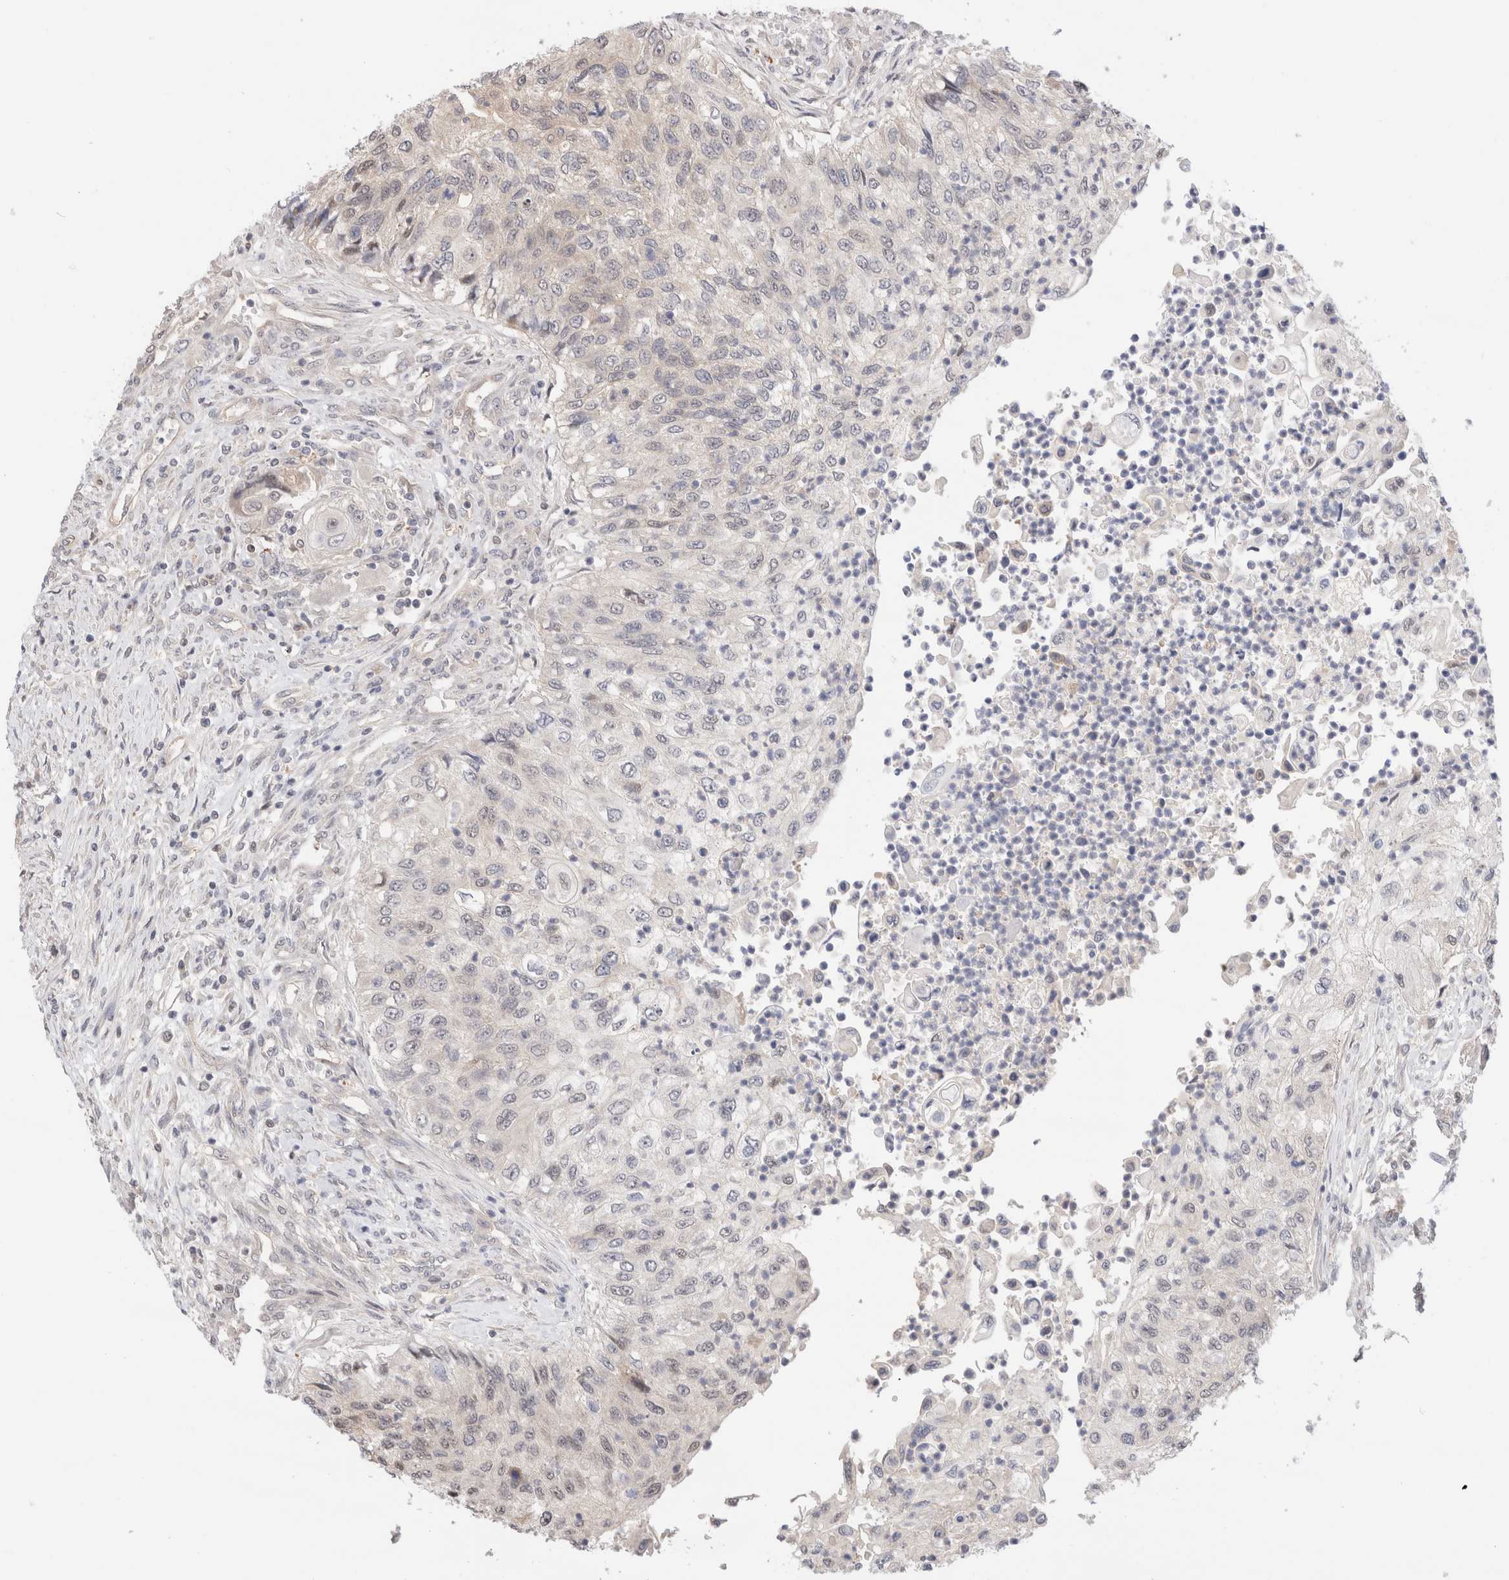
{"staining": {"intensity": "negative", "quantity": "none", "location": "none"}, "tissue": "urothelial cancer", "cell_type": "Tumor cells", "image_type": "cancer", "snomed": [{"axis": "morphology", "description": "Urothelial carcinoma, High grade"}, {"axis": "topography", "description": "Urinary bladder"}], "caption": "Immunohistochemistry (IHC) of human high-grade urothelial carcinoma shows no expression in tumor cells. Nuclei are stained in blue.", "gene": "C17orf97", "patient": {"sex": "female", "age": 60}}